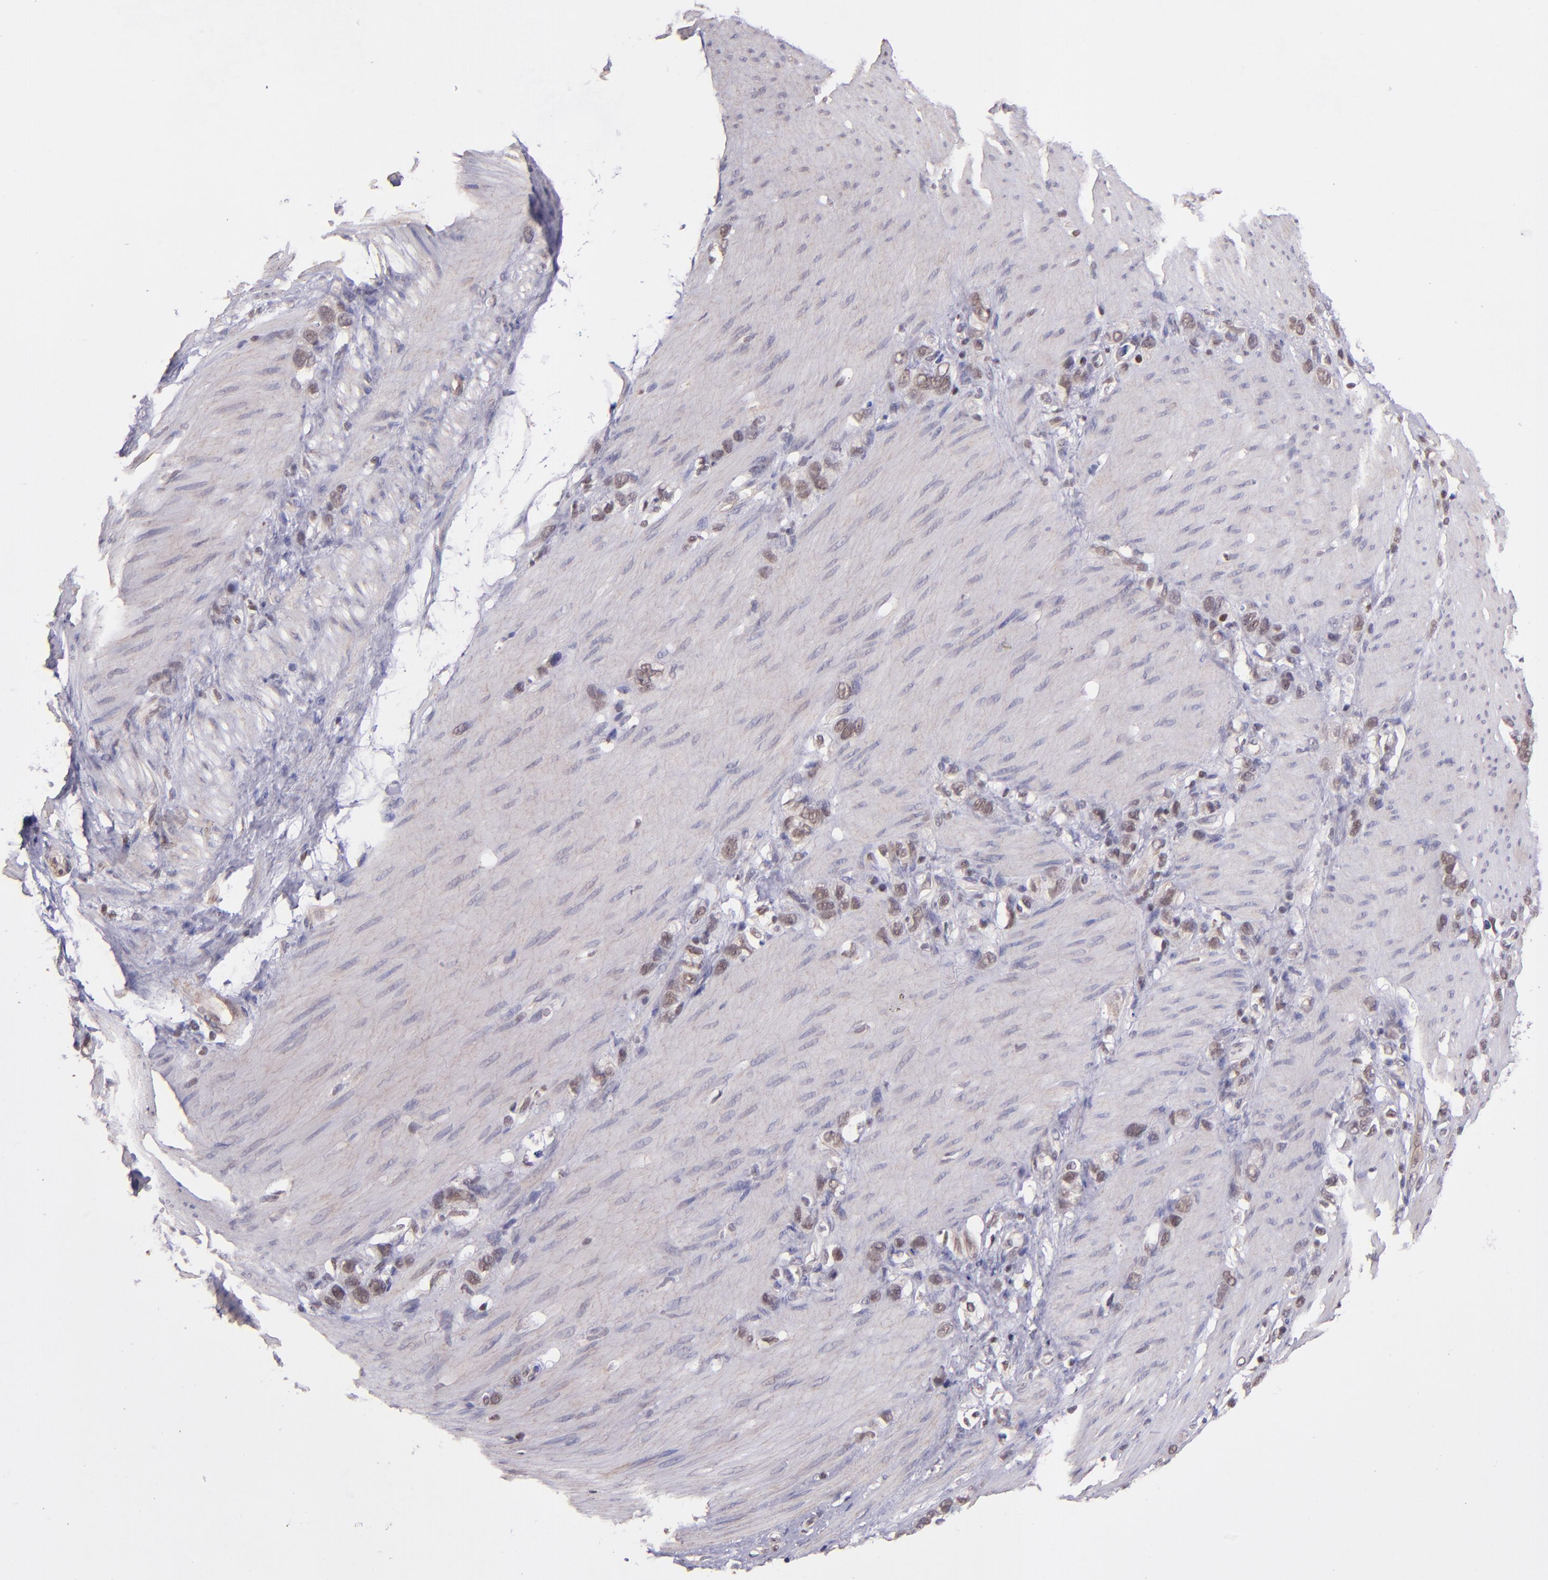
{"staining": {"intensity": "weak", "quantity": "25%-75%", "location": "nuclear"}, "tissue": "stomach cancer", "cell_type": "Tumor cells", "image_type": "cancer", "snomed": [{"axis": "morphology", "description": "Normal tissue, NOS"}, {"axis": "morphology", "description": "Adenocarcinoma, NOS"}, {"axis": "morphology", "description": "Adenocarcinoma, High grade"}, {"axis": "topography", "description": "Stomach, upper"}, {"axis": "topography", "description": "Stomach"}], "caption": "Immunohistochemical staining of stomach cancer (adenocarcinoma) displays low levels of weak nuclear positivity in approximately 25%-75% of tumor cells.", "gene": "ELF1", "patient": {"sex": "female", "age": 65}}